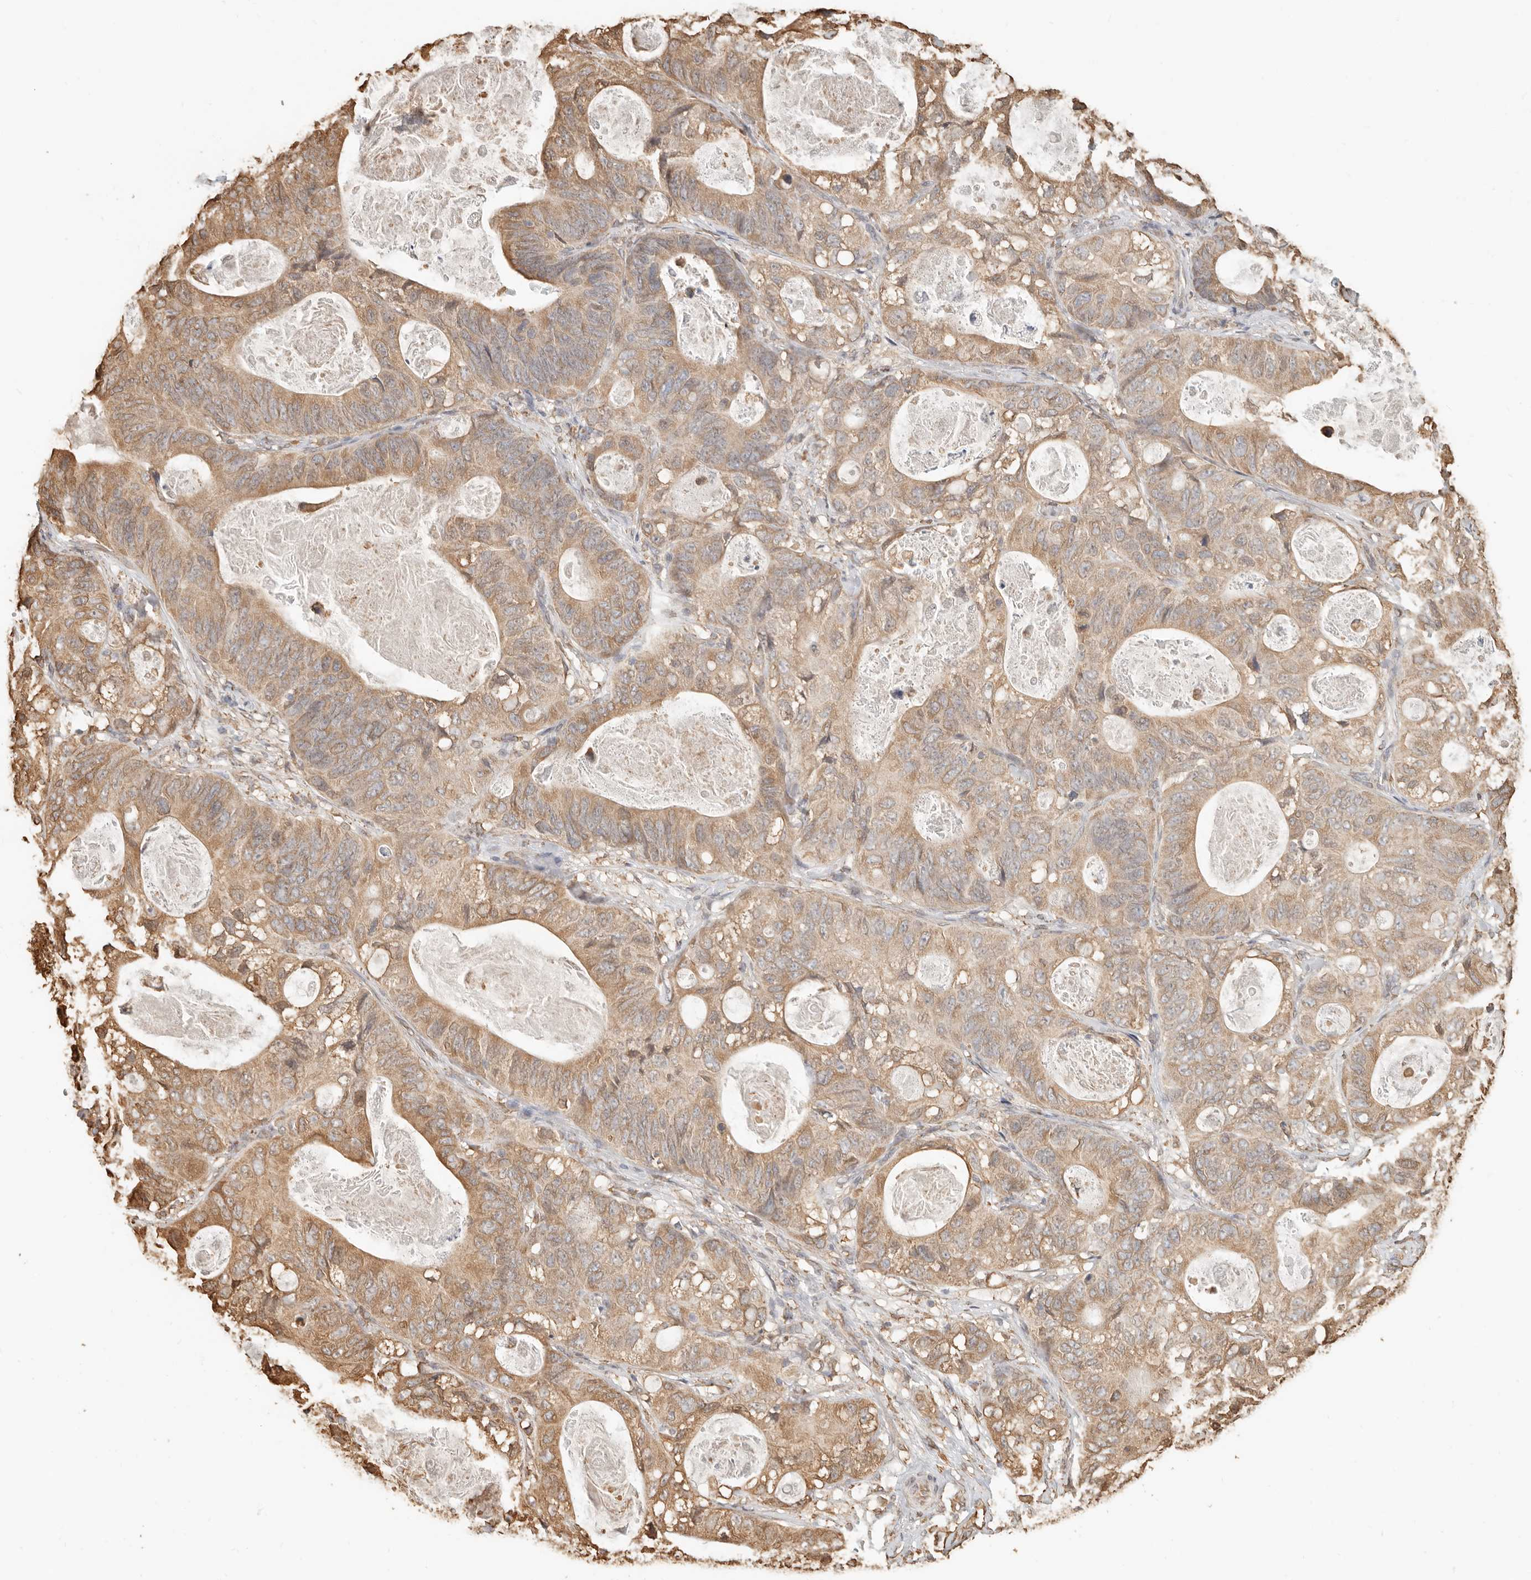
{"staining": {"intensity": "moderate", "quantity": ">75%", "location": "cytoplasmic/membranous"}, "tissue": "stomach cancer", "cell_type": "Tumor cells", "image_type": "cancer", "snomed": [{"axis": "morphology", "description": "Normal tissue, NOS"}, {"axis": "morphology", "description": "Adenocarcinoma, NOS"}, {"axis": "topography", "description": "Stomach"}], "caption": "Immunohistochemical staining of human stomach cancer (adenocarcinoma) demonstrates medium levels of moderate cytoplasmic/membranous staining in about >75% of tumor cells.", "gene": "ARHGEF10L", "patient": {"sex": "female", "age": 89}}